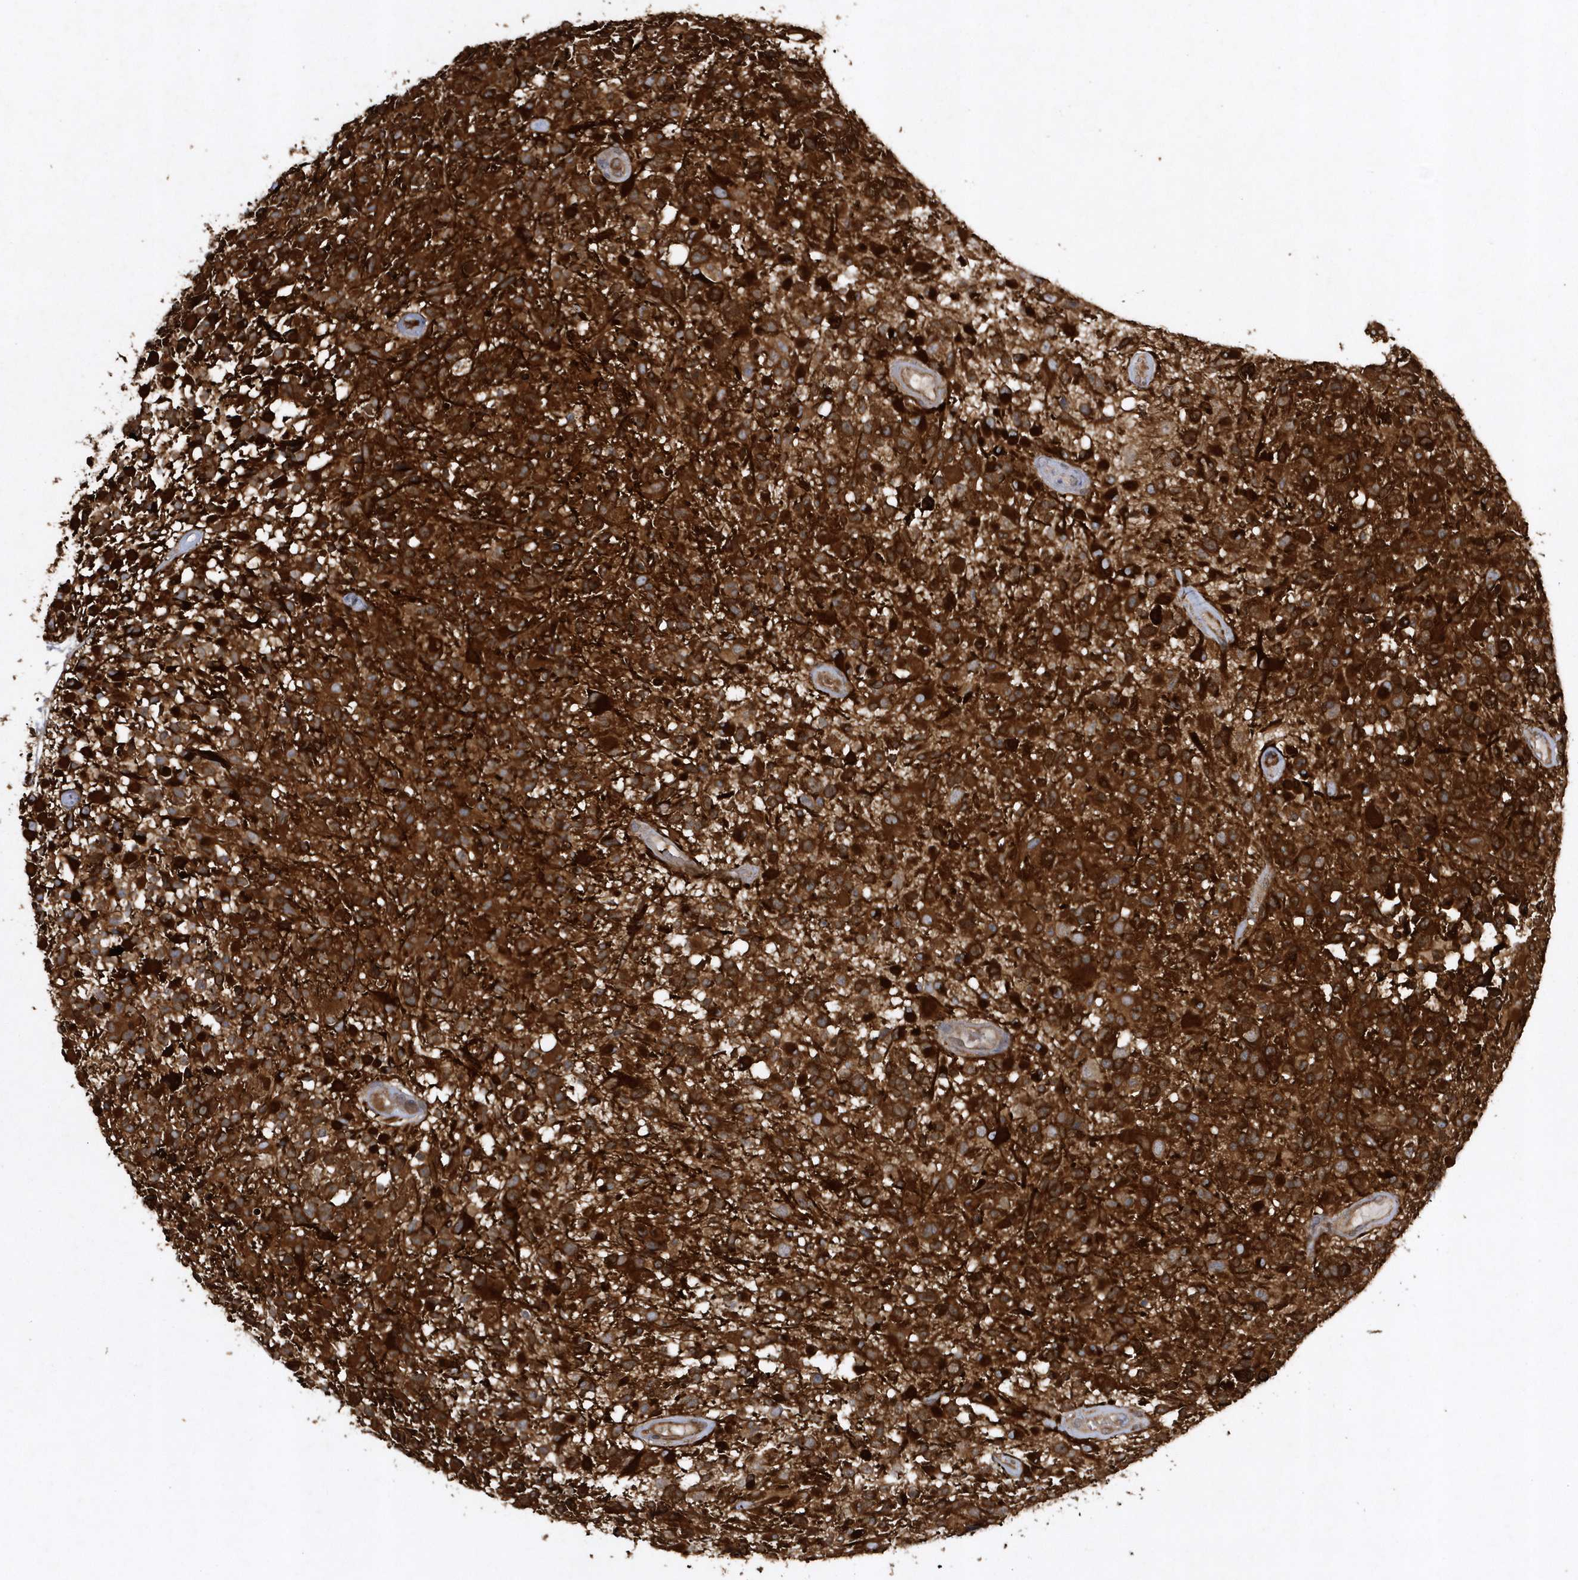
{"staining": {"intensity": "strong", "quantity": ">75%", "location": "cytoplasmic/membranous"}, "tissue": "glioma", "cell_type": "Tumor cells", "image_type": "cancer", "snomed": [{"axis": "morphology", "description": "Glioma, malignant, High grade"}, {"axis": "morphology", "description": "Glioblastoma, NOS"}, {"axis": "topography", "description": "Brain"}], "caption": "IHC of glioblastoma reveals high levels of strong cytoplasmic/membranous positivity in approximately >75% of tumor cells. Using DAB (brown) and hematoxylin (blue) stains, captured at high magnification using brightfield microscopy.", "gene": "PAICS", "patient": {"sex": "male", "age": 60}}